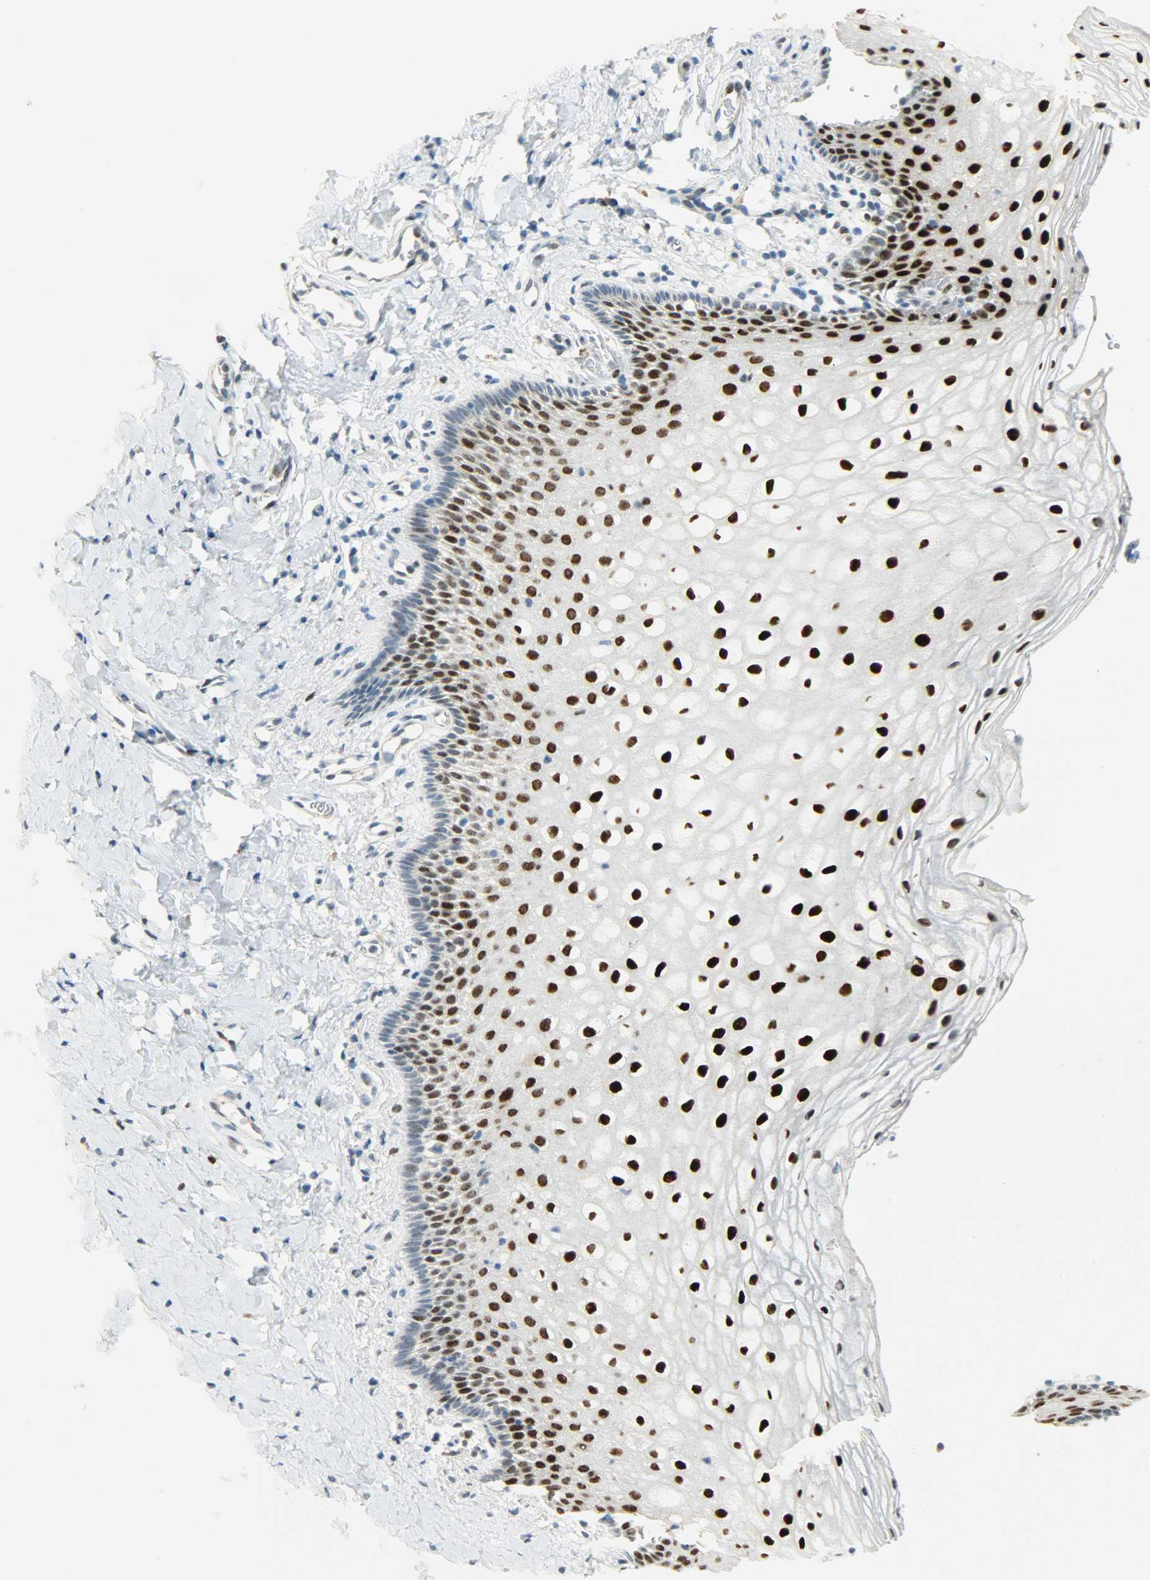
{"staining": {"intensity": "strong", "quantity": ">75%", "location": "nuclear"}, "tissue": "vagina", "cell_type": "Squamous epithelial cells", "image_type": "normal", "snomed": [{"axis": "morphology", "description": "Normal tissue, NOS"}, {"axis": "topography", "description": "Vagina"}], "caption": "Protein positivity by IHC displays strong nuclear staining in approximately >75% of squamous epithelial cells in unremarkable vagina. (Brightfield microscopy of DAB IHC at high magnification).", "gene": "JUNB", "patient": {"sex": "female", "age": 55}}